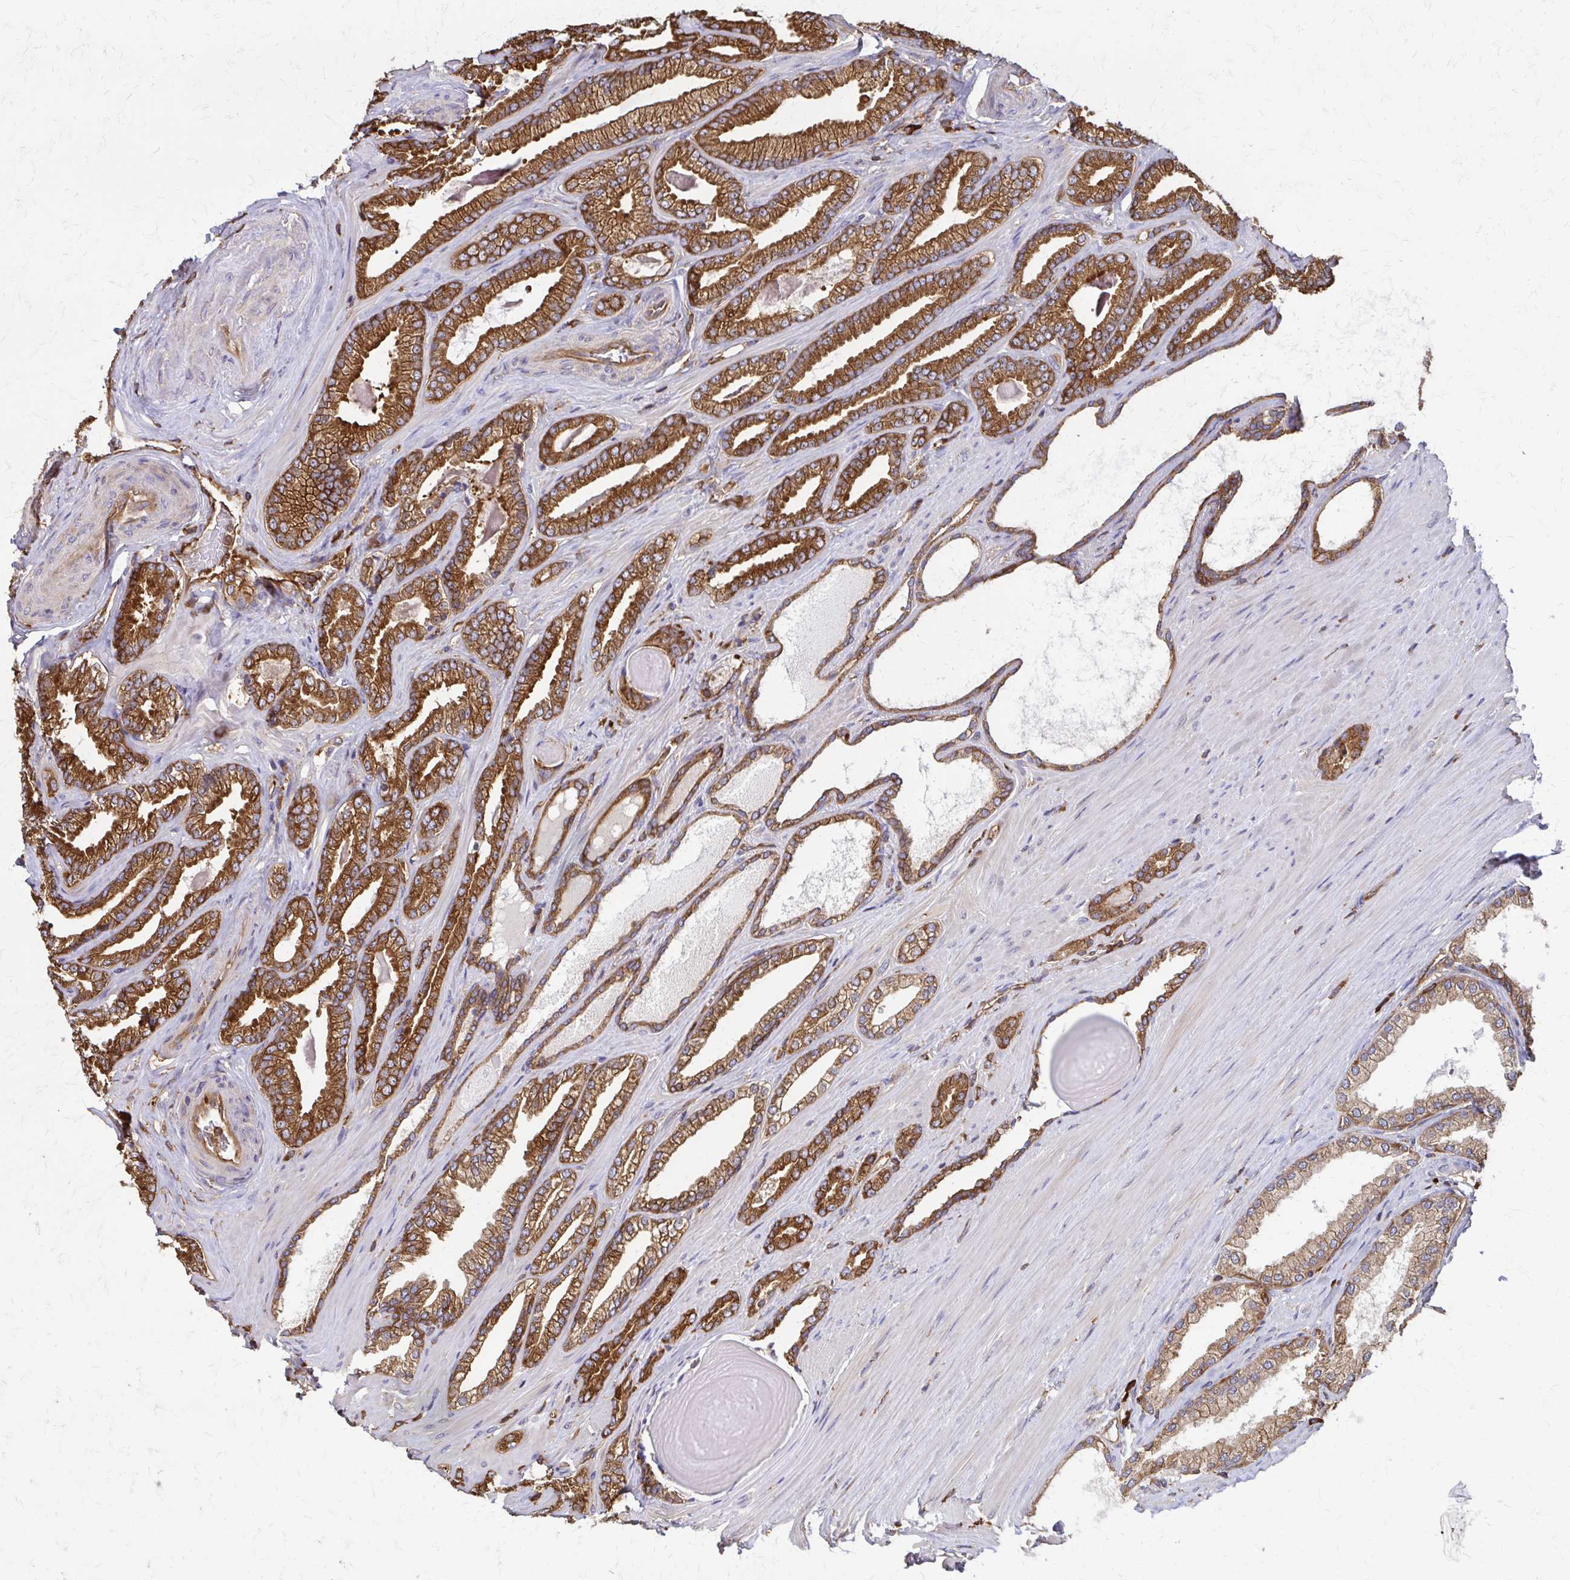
{"staining": {"intensity": "strong", "quantity": ">75%", "location": "cytoplasmic/membranous"}, "tissue": "prostate cancer", "cell_type": "Tumor cells", "image_type": "cancer", "snomed": [{"axis": "morphology", "description": "Adenocarcinoma, Low grade"}, {"axis": "topography", "description": "Prostate"}], "caption": "Strong cytoplasmic/membranous expression is appreciated in approximately >75% of tumor cells in prostate cancer.", "gene": "EEF2", "patient": {"sex": "male", "age": 61}}